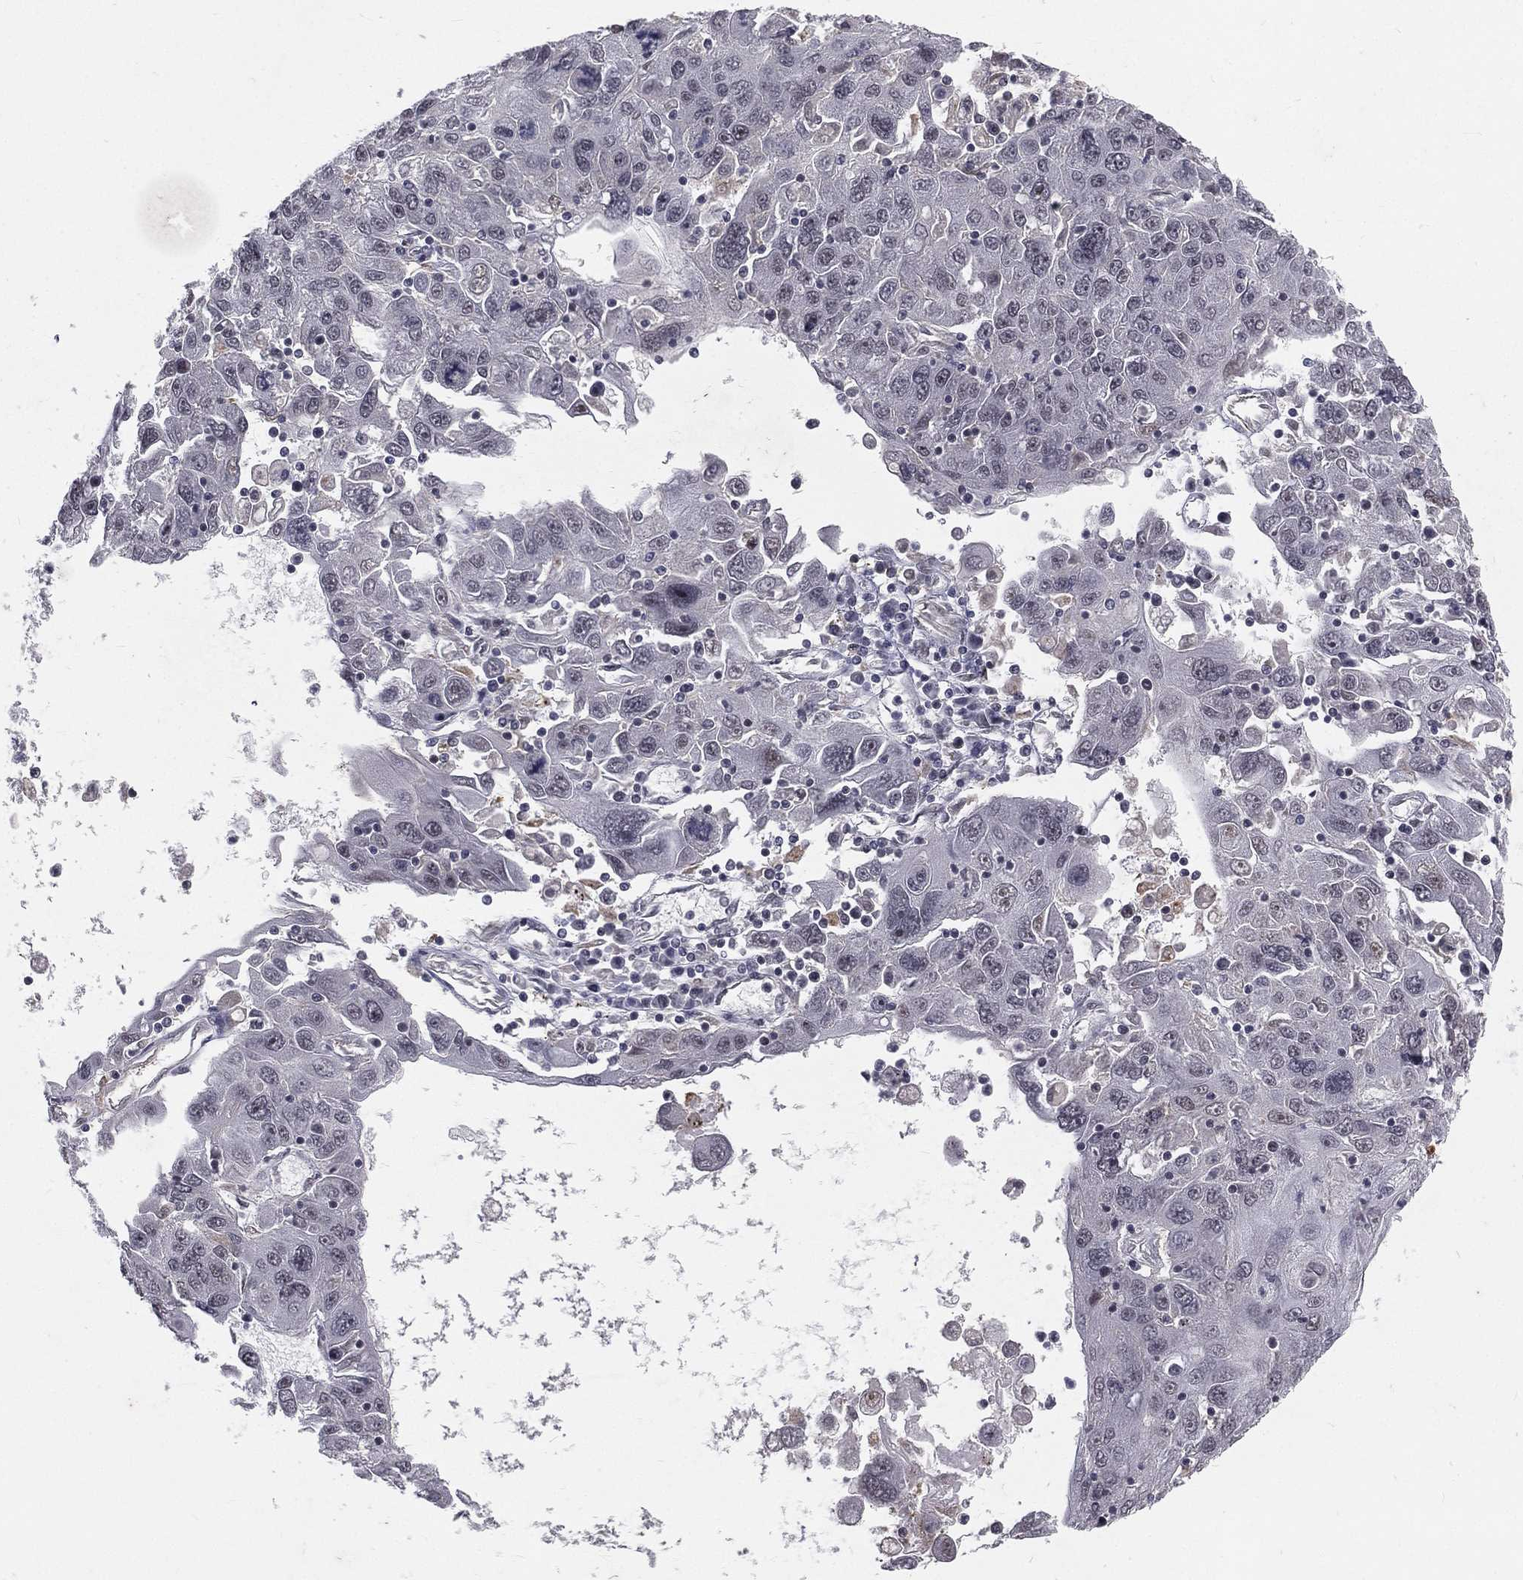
{"staining": {"intensity": "negative", "quantity": "none", "location": "none"}, "tissue": "stomach cancer", "cell_type": "Tumor cells", "image_type": "cancer", "snomed": [{"axis": "morphology", "description": "Adenocarcinoma, NOS"}, {"axis": "topography", "description": "Stomach"}], "caption": "This is an immunohistochemistry micrograph of human adenocarcinoma (stomach). There is no staining in tumor cells.", "gene": "MORC2", "patient": {"sex": "male", "age": 56}}